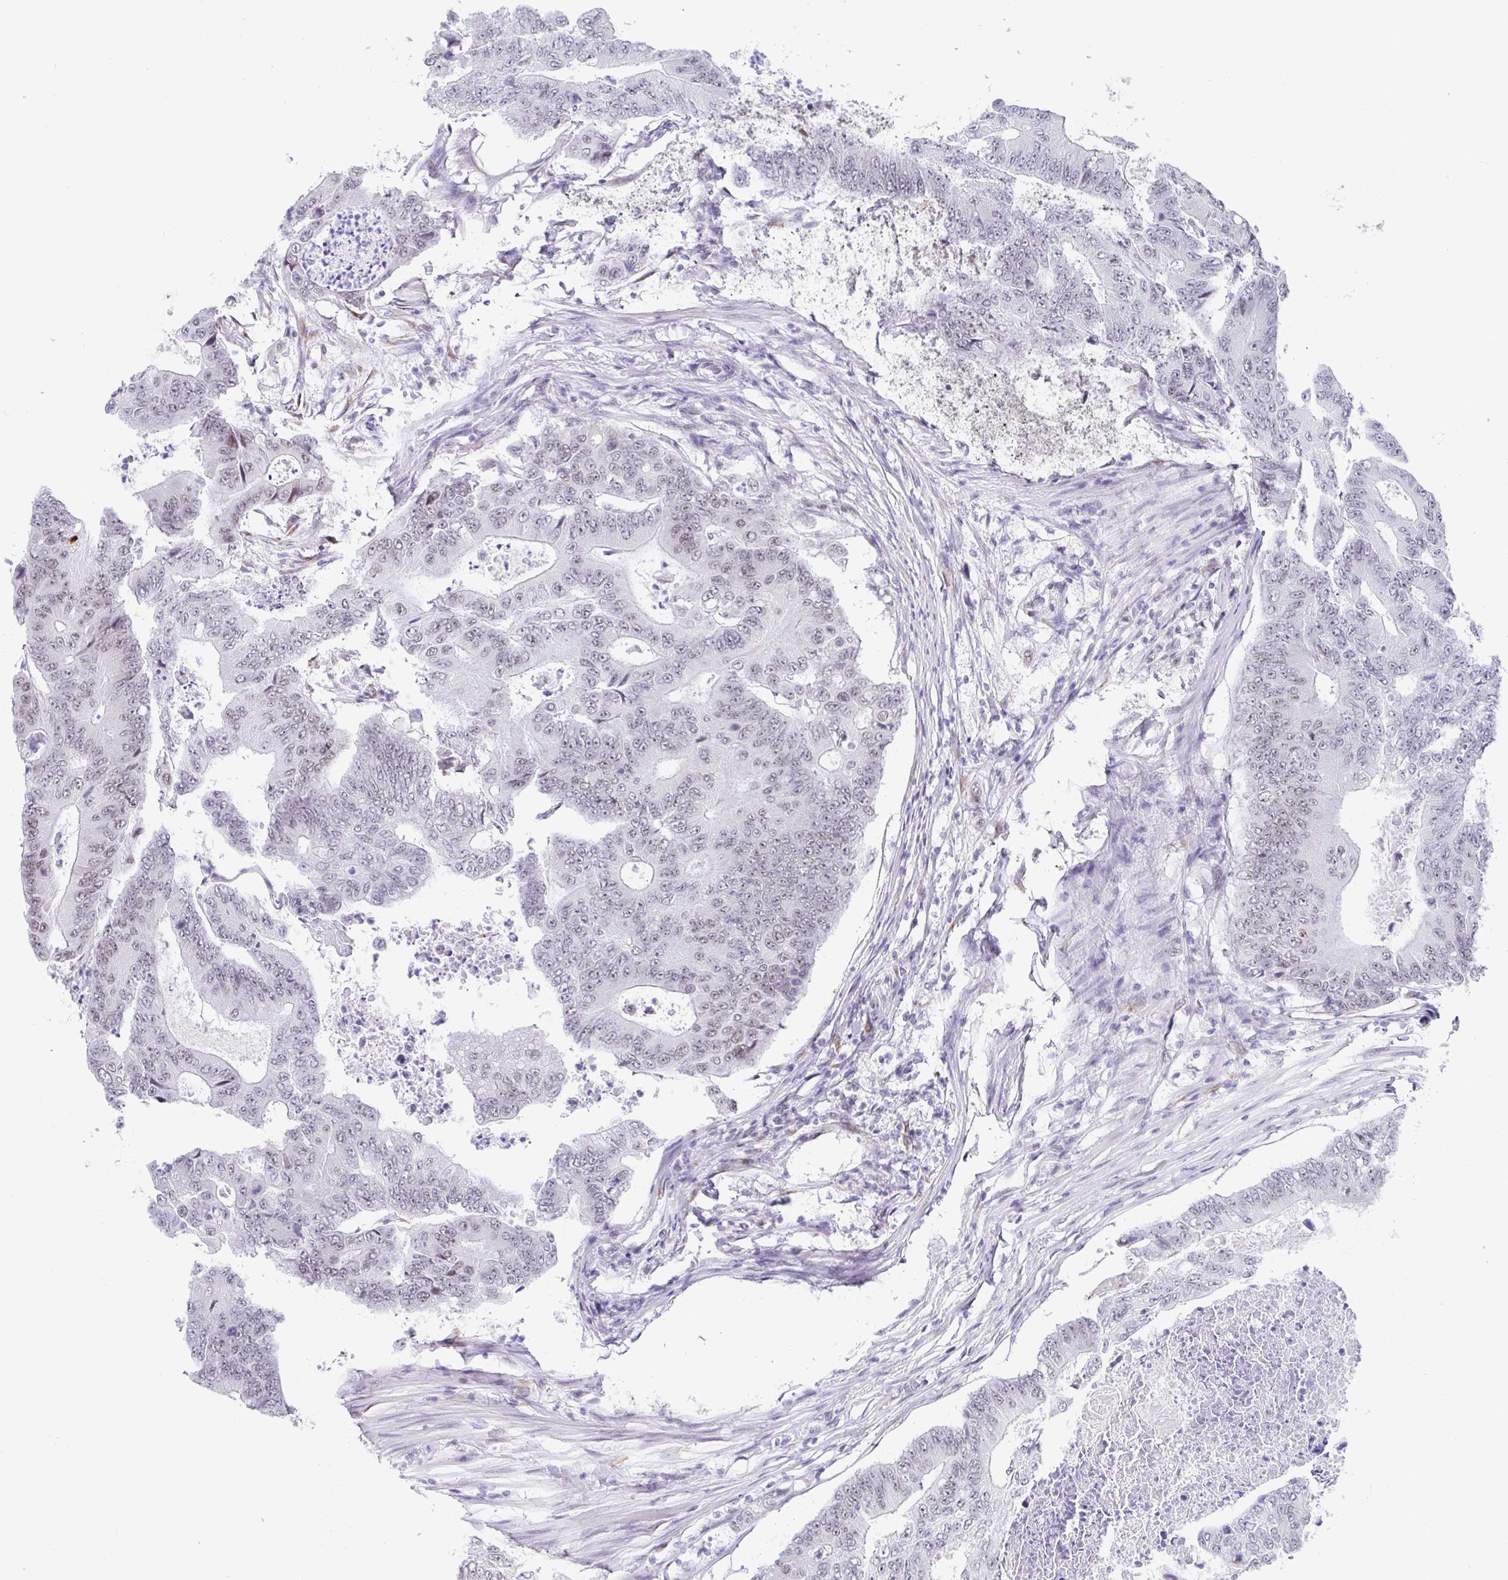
{"staining": {"intensity": "weak", "quantity": ">75%", "location": "nuclear"}, "tissue": "colorectal cancer", "cell_type": "Tumor cells", "image_type": "cancer", "snomed": [{"axis": "morphology", "description": "Adenocarcinoma, NOS"}, {"axis": "topography", "description": "Colon"}], "caption": "A high-resolution histopathology image shows immunohistochemistry staining of adenocarcinoma (colorectal), which reveals weak nuclear expression in approximately >75% of tumor cells. The protein is shown in brown color, while the nuclei are stained blue.", "gene": "WDR72", "patient": {"sex": "female", "age": 48}}